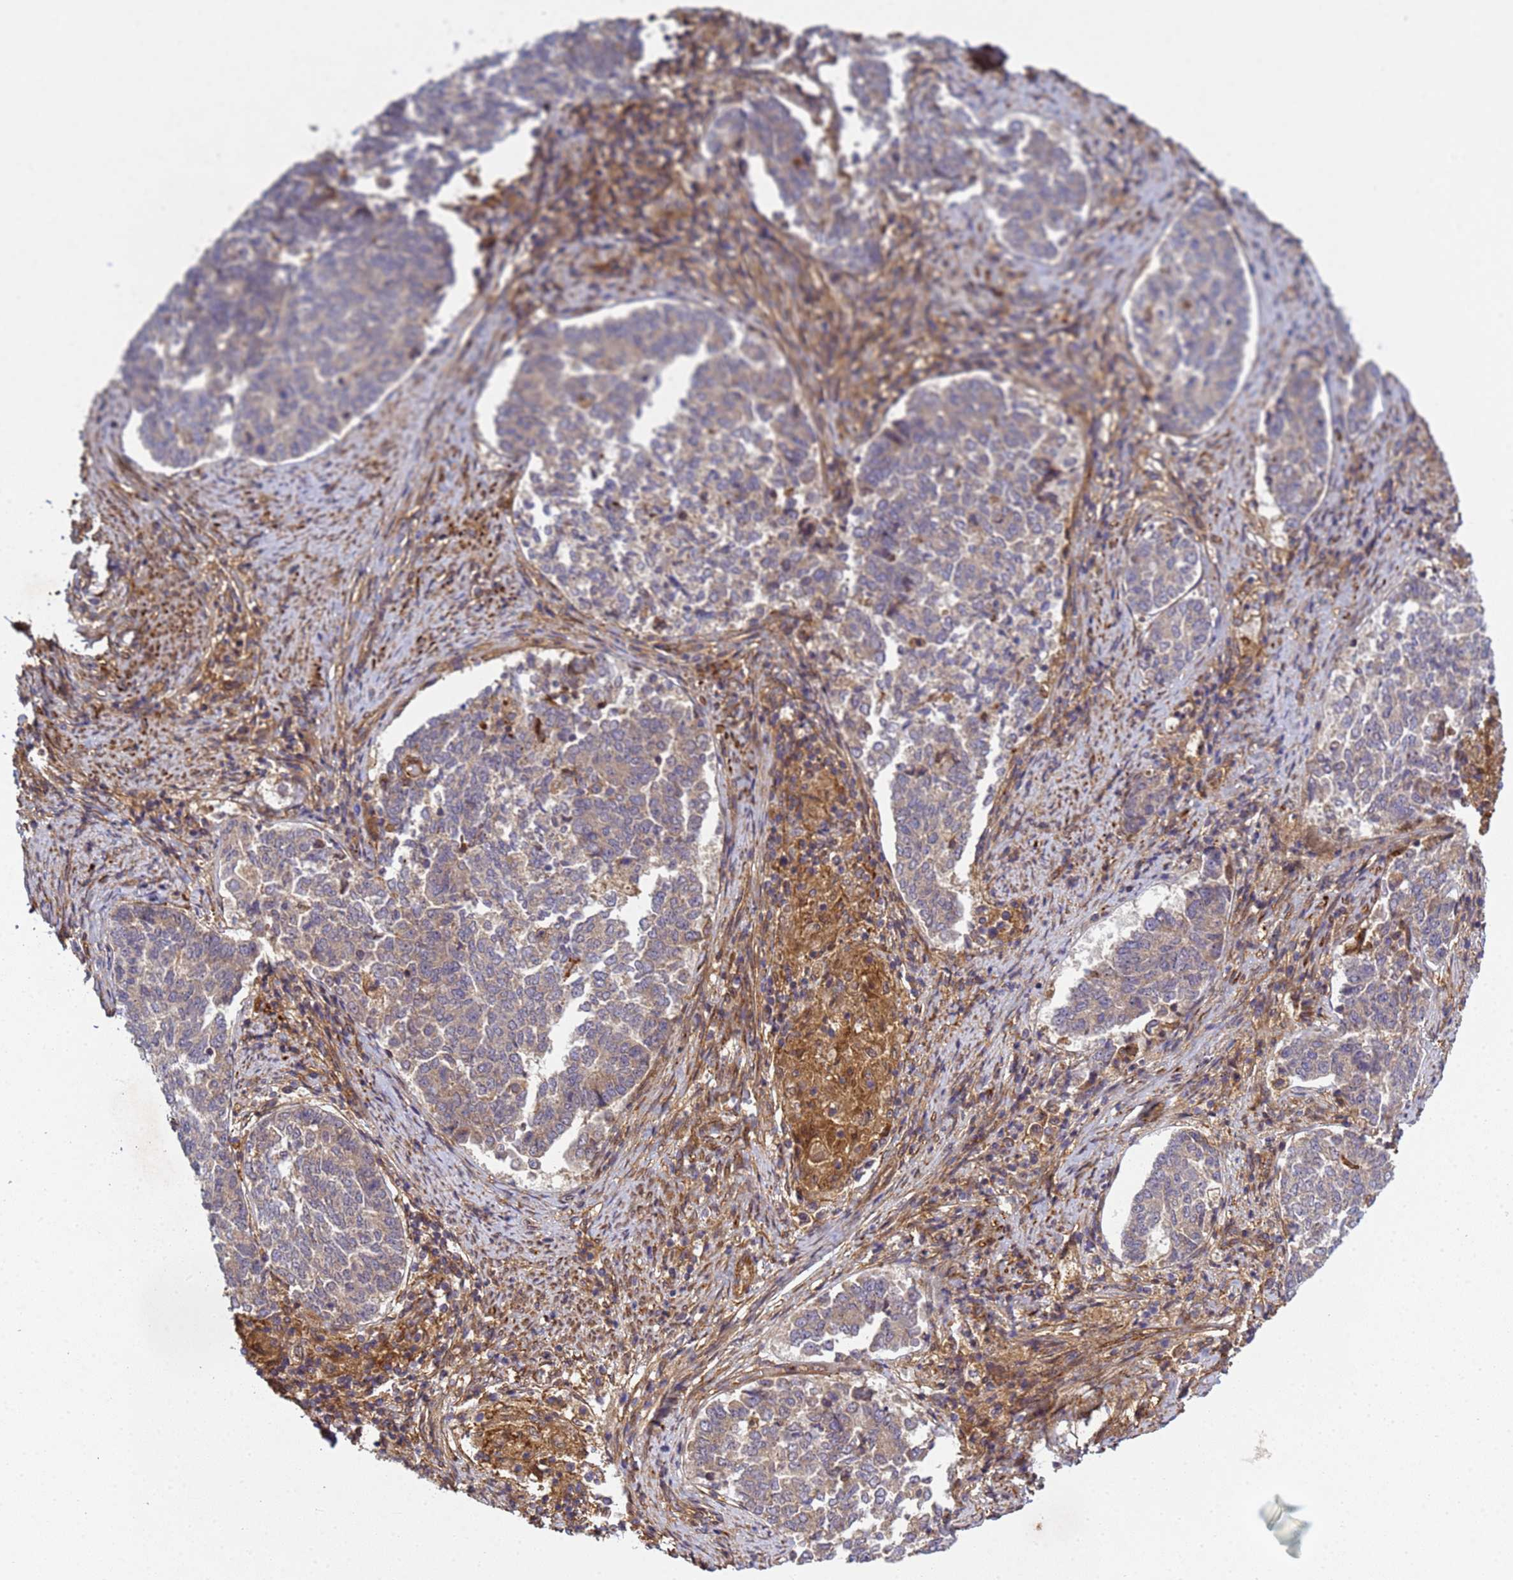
{"staining": {"intensity": "weak", "quantity": "25%-75%", "location": "cytoplasmic/membranous"}, "tissue": "endometrial cancer", "cell_type": "Tumor cells", "image_type": "cancer", "snomed": [{"axis": "morphology", "description": "Adenocarcinoma, NOS"}, {"axis": "topography", "description": "Endometrium"}], "caption": "This is a photomicrograph of IHC staining of adenocarcinoma (endometrial), which shows weak expression in the cytoplasmic/membranous of tumor cells.", "gene": "C8orf34", "patient": {"sex": "female", "age": 80}}